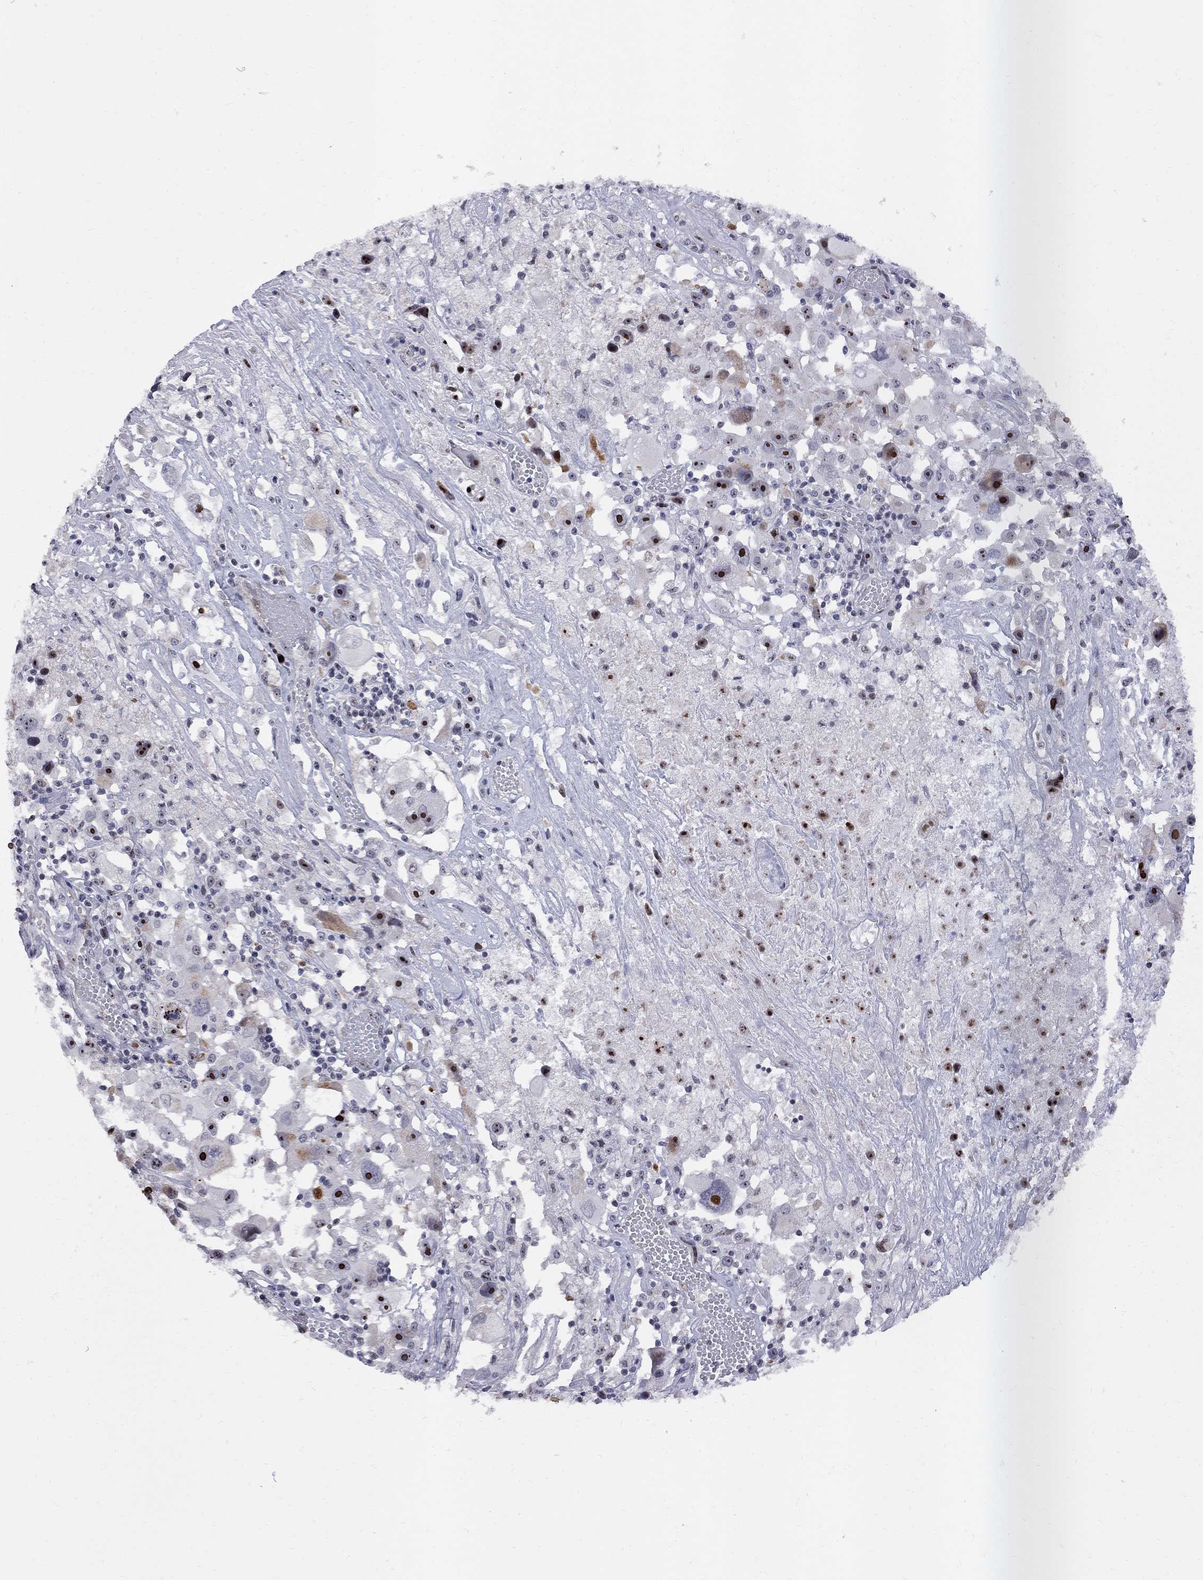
{"staining": {"intensity": "strong", "quantity": "25%-75%", "location": "nuclear"}, "tissue": "melanoma", "cell_type": "Tumor cells", "image_type": "cancer", "snomed": [{"axis": "morphology", "description": "Malignant melanoma, Metastatic site"}, {"axis": "topography", "description": "Soft tissue"}], "caption": "IHC micrograph of human melanoma stained for a protein (brown), which demonstrates high levels of strong nuclear expression in about 25%-75% of tumor cells.", "gene": "DHX33", "patient": {"sex": "male", "age": 50}}